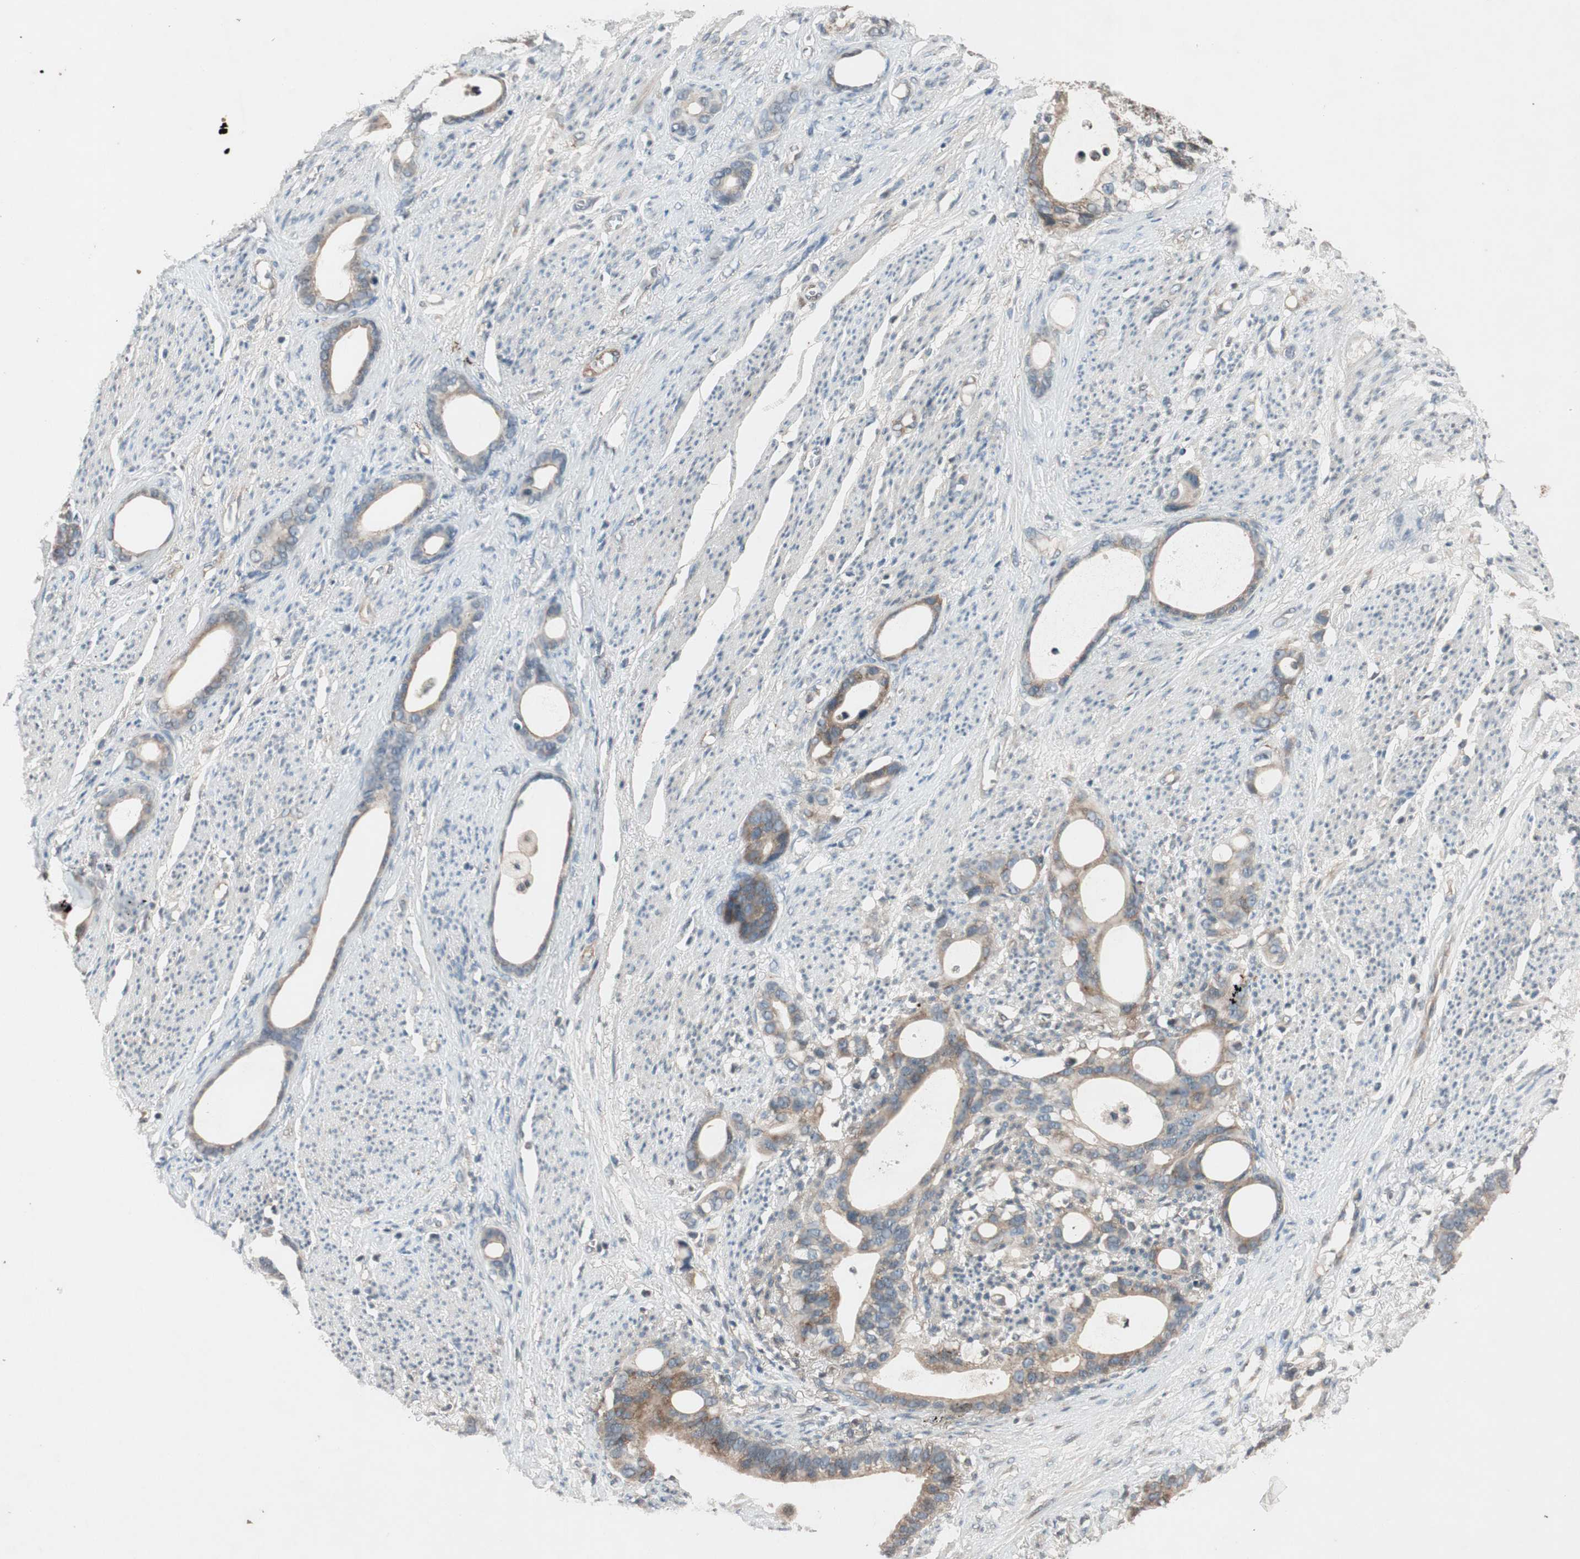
{"staining": {"intensity": "moderate", "quantity": ">75%", "location": "cytoplasmic/membranous"}, "tissue": "stomach cancer", "cell_type": "Tumor cells", "image_type": "cancer", "snomed": [{"axis": "morphology", "description": "Adenocarcinoma, NOS"}, {"axis": "topography", "description": "Stomach"}], "caption": "Immunohistochemistry (IHC) (DAB) staining of human stomach cancer (adenocarcinoma) demonstrates moderate cytoplasmic/membranous protein positivity in about >75% of tumor cells. (DAB (3,3'-diaminobenzidine) IHC, brown staining for protein, blue staining for nuclei).", "gene": "GCLM", "patient": {"sex": "female", "age": 75}}